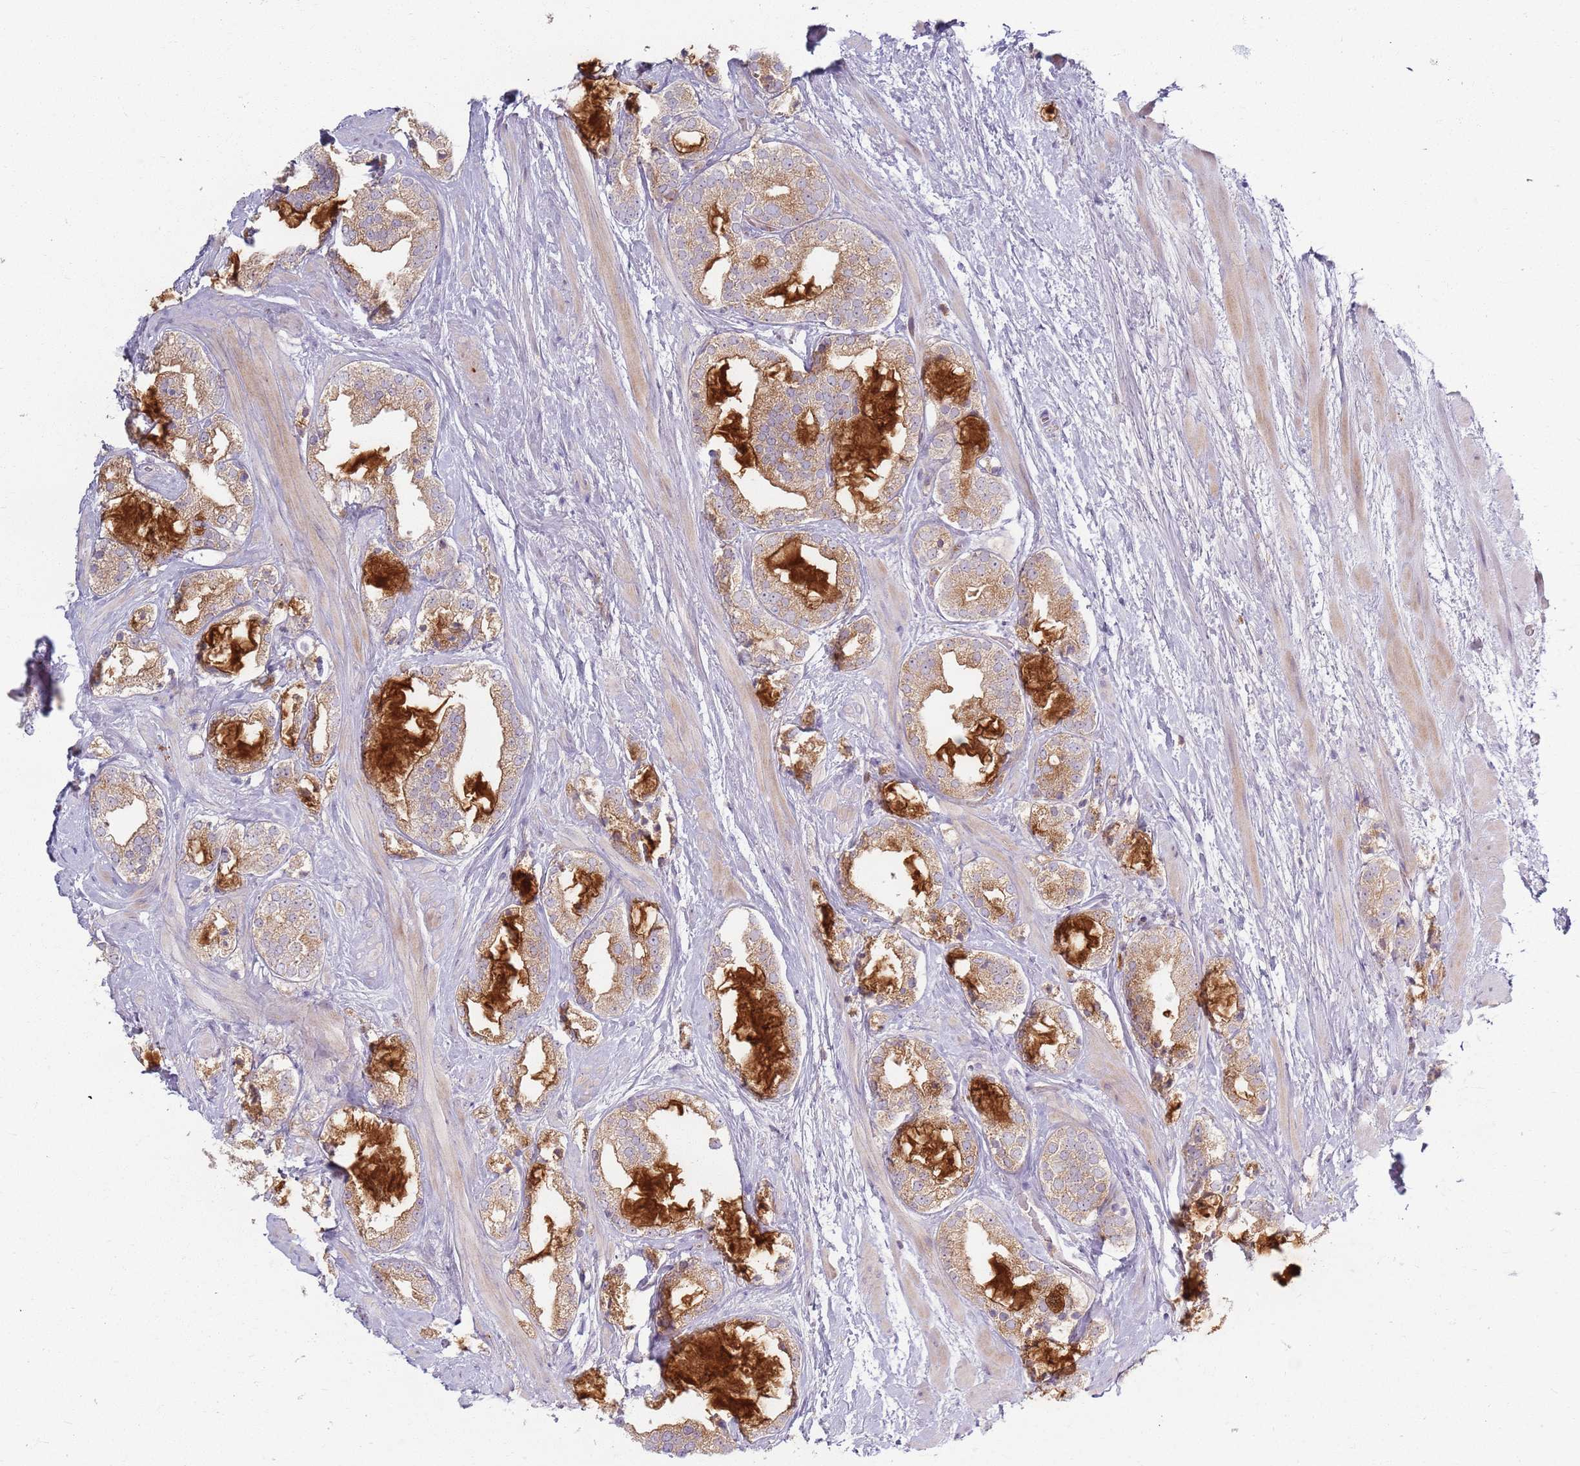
{"staining": {"intensity": "moderate", "quantity": "25%-75%", "location": "cytoplasmic/membranous"}, "tissue": "prostate cancer", "cell_type": "Tumor cells", "image_type": "cancer", "snomed": [{"axis": "morphology", "description": "Adenocarcinoma, High grade"}, {"axis": "topography", "description": "Prostate"}], "caption": "DAB immunohistochemical staining of human prostate high-grade adenocarcinoma reveals moderate cytoplasmic/membranous protein expression in approximately 25%-75% of tumor cells.", "gene": "ZDHHC2", "patient": {"sex": "male", "age": 64}}